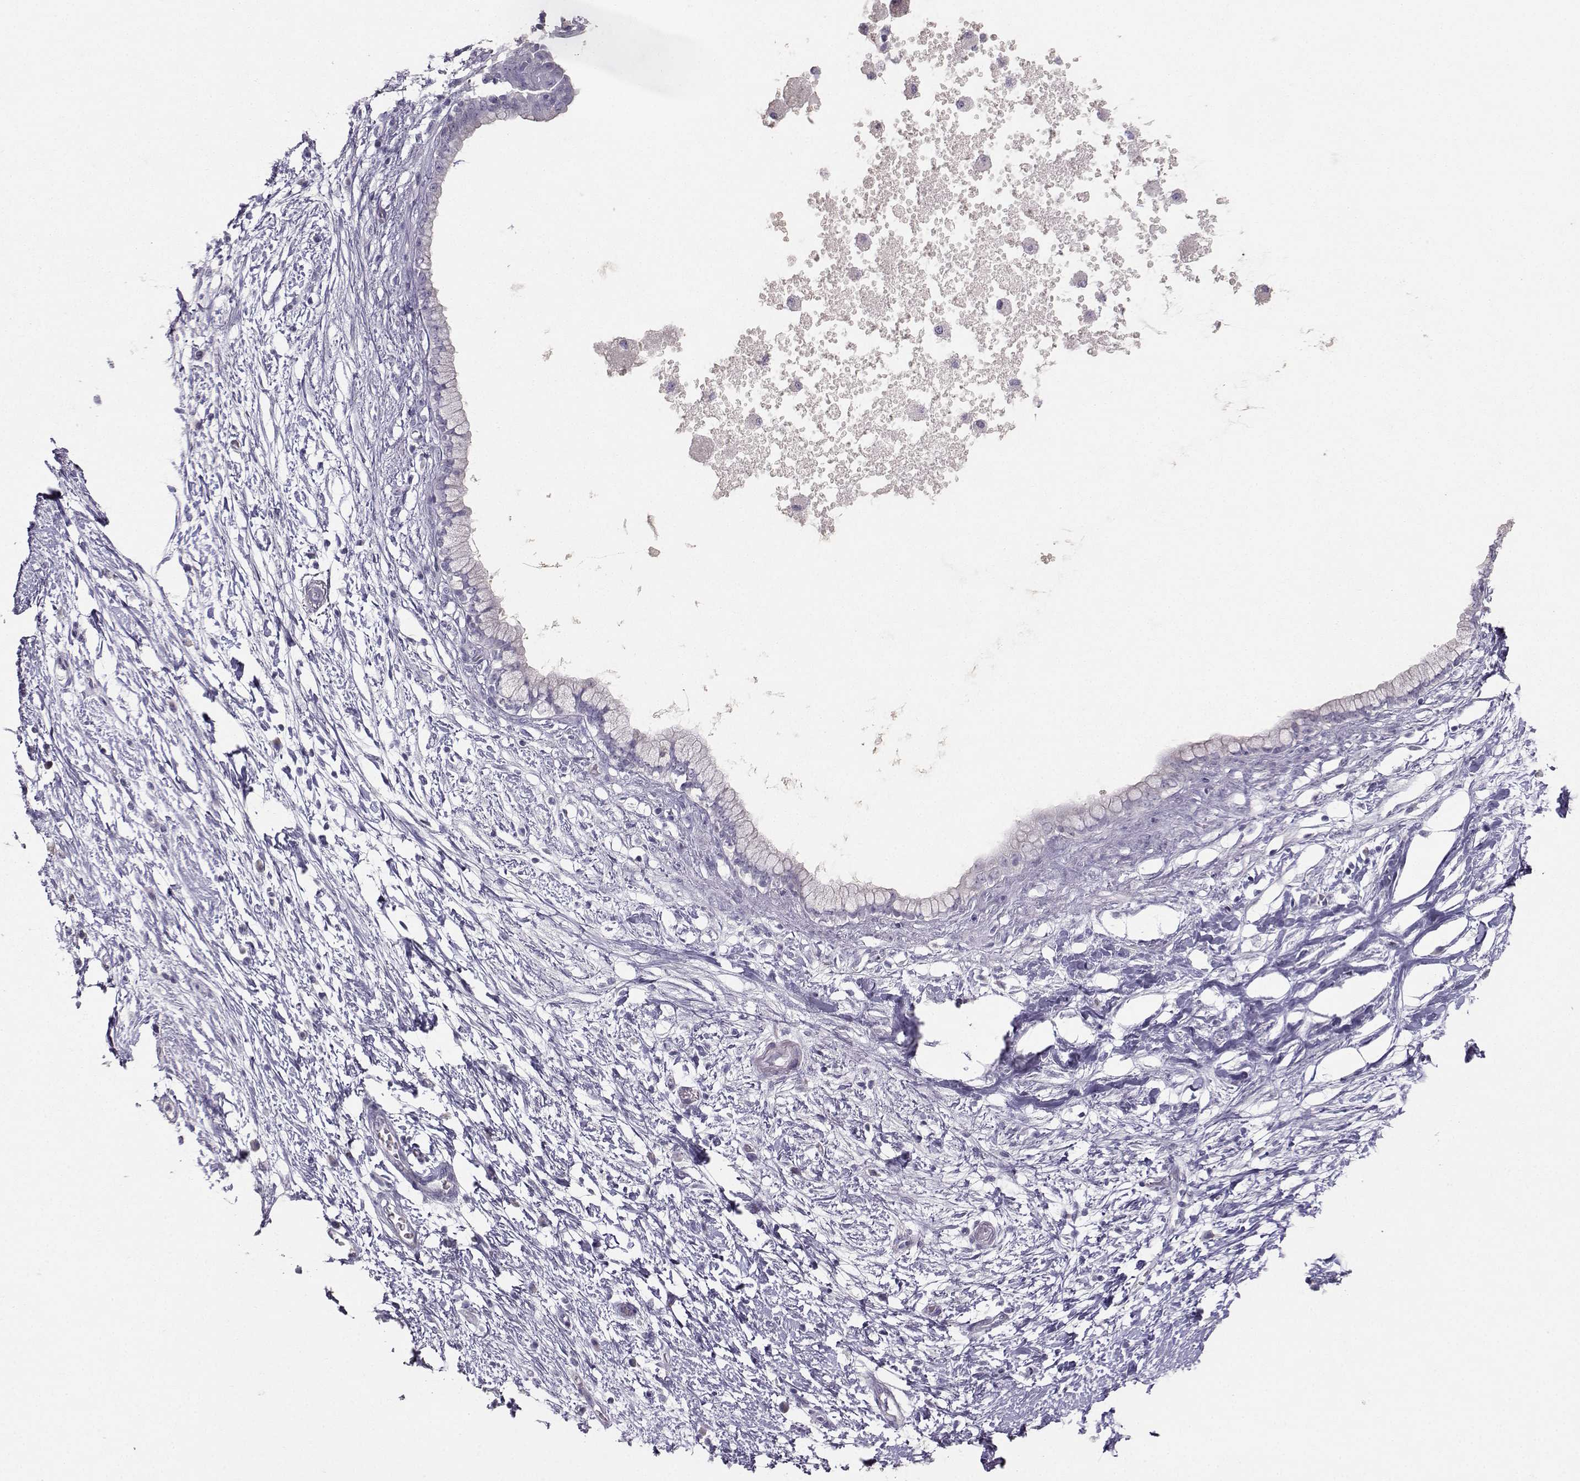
{"staining": {"intensity": "negative", "quantity": "none", "location": "none"}, "tissue": "pancreatic cancer", "cell_type": "Tumor cells", "image_type": "cancer", "snomed": [{"axis": "morphology", "description": "Adenocarcinoma, NOS"}, {"axis": "topography", "description": "Pancreas"}], "caption": "DAB (3,3'-diaminobenzidine) immunohistochemical staining of human pancreatic cancer (adenocarcinoma) shows no significant staining in tumor cells. Brightfield microscopy of IHC stained with DAB (brown) and hematoxylin (blue), captured at high magnification.", "gene": "PKP2", "patient": {"sex": "female", "age": 72}}